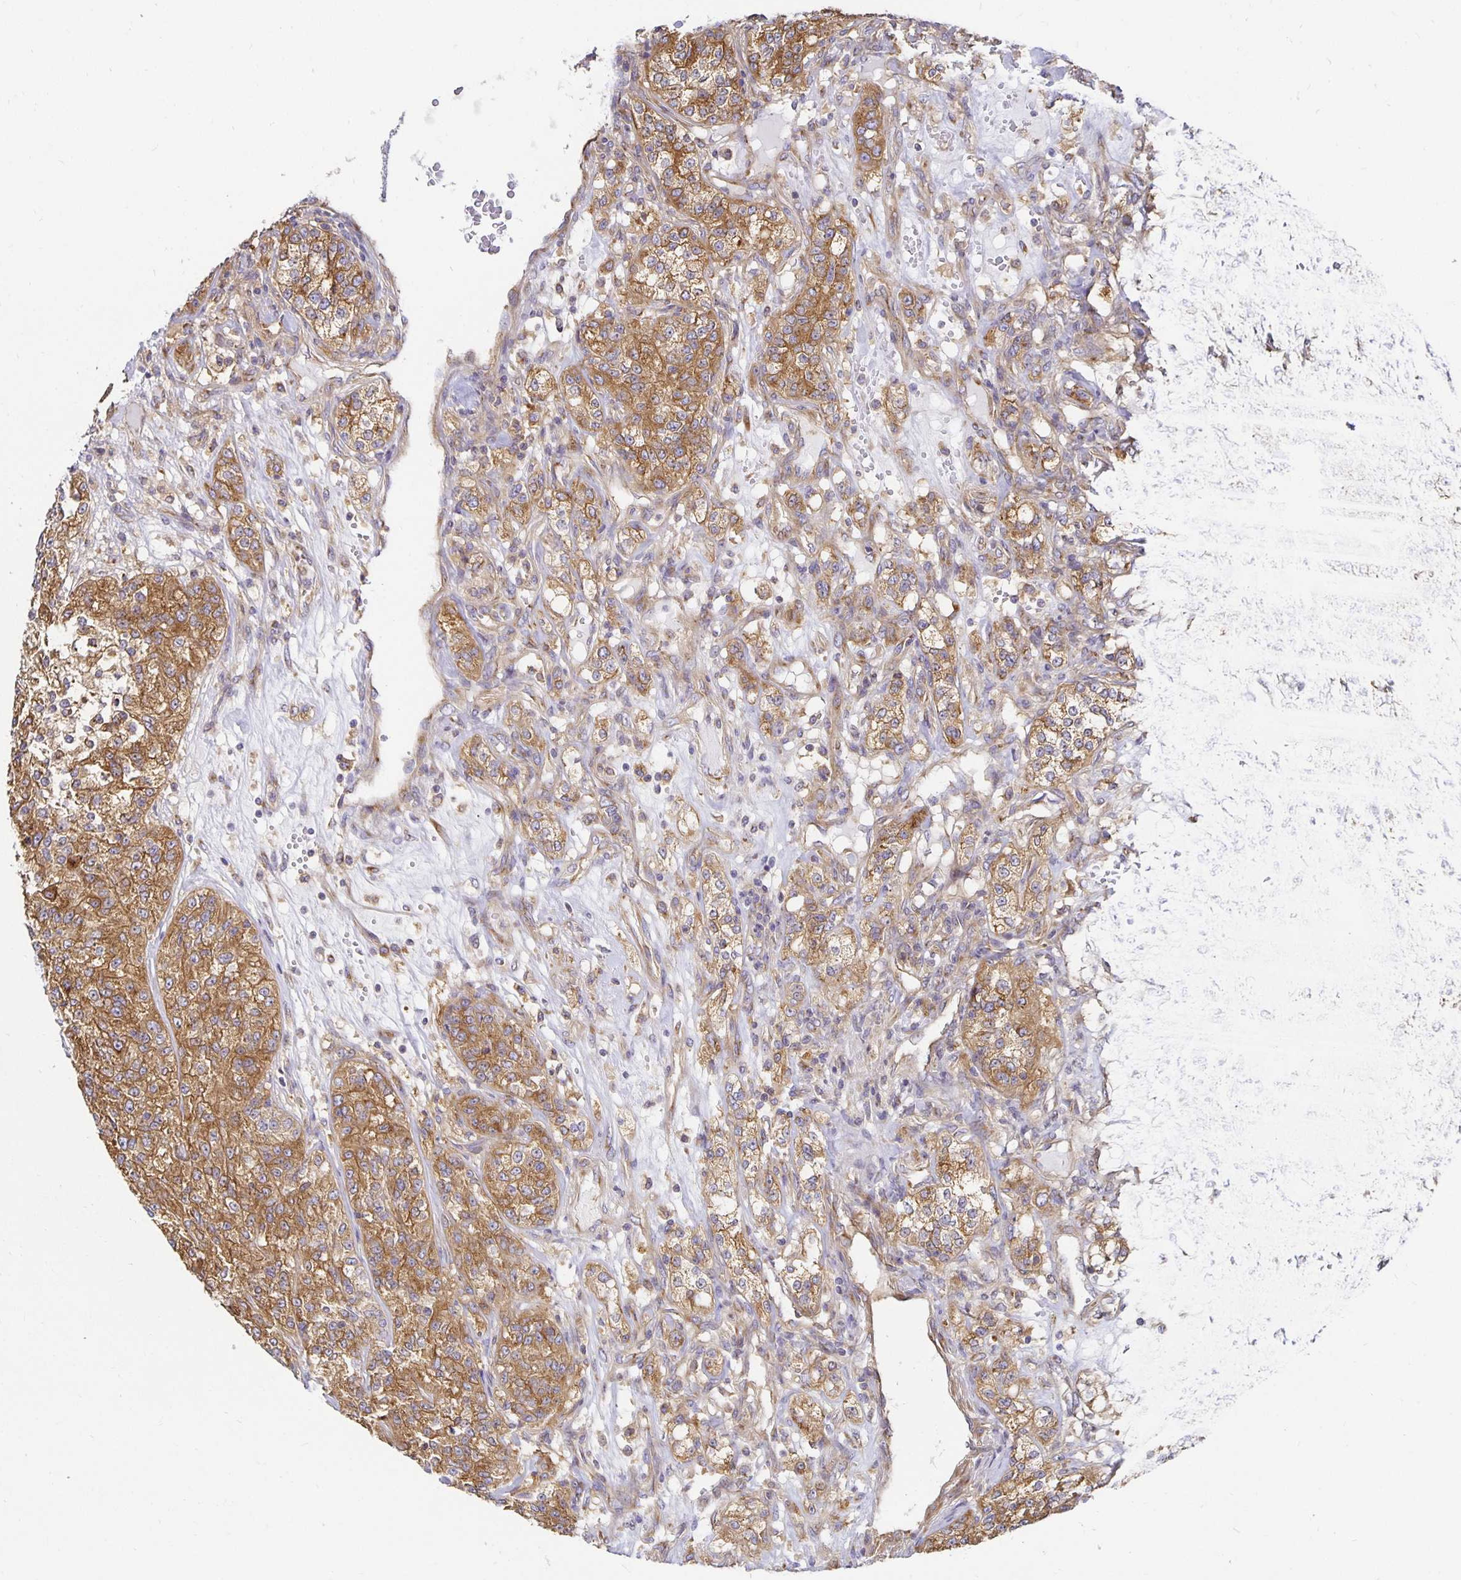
{"staining": {"intensity": "moderate", "quantity": ">75%", "location": "cytoplasmic/membranous"}, "tissue": "renal cancer", "cell_type": "Tumor cells", "image_type": "cancer", "snomed": [{"axis": "morphology", "description": "Adenocarcinoma, NOS"}, {"axis": "topography", "description": "Kidney"}], "caption": "Human renal cancer (adenocarcinoma) stained with a protein marker shows moderate staining in tumor cells.", "gene": "USO1", "patient": {"sex": "female", "age": 63}}